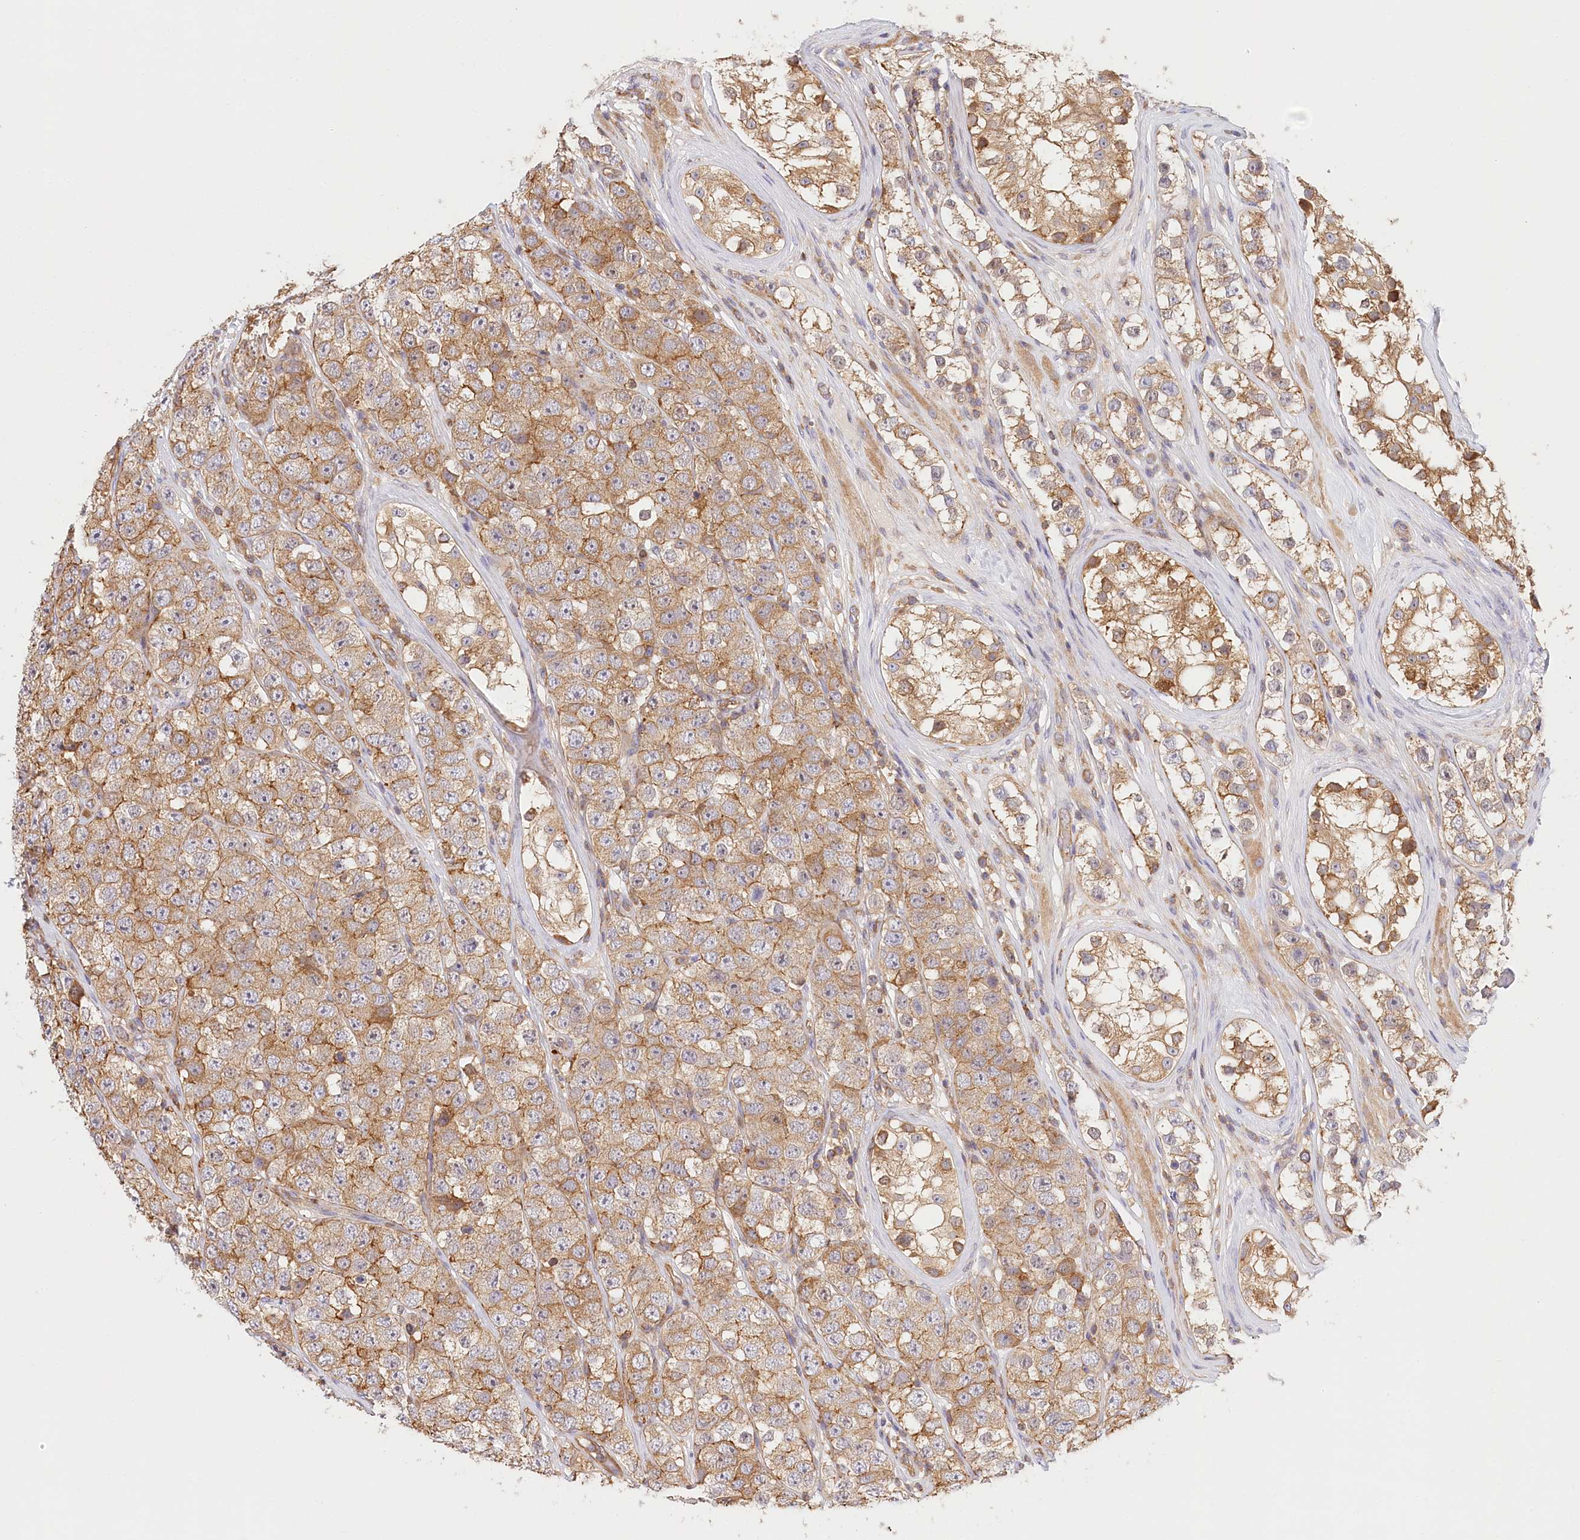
{"staining": {"intensity": "moderate", "quantity": ">75%", "location": "cytoplasmic/membranous"}, "tissue": "testis cancer", "cell_type": "Tumor cells", "image_type": "cancer", "snomed": [{"axis": "morphology", "description": "Seminoma, NOS"}, {"axis": "topography", "description": "Testis"}], "caption": "The image exhibits a brown stain indicating the presence of a protein in the cytoplasmic/membranous of tumor cells in testis seminoma. The staining was performed using DAB (3,3'-diaminobenzidine) to visualize the protein expression in brown, while the nuclei were stained in blue with hematoxylin (Magnification: 20x).", "gene": "UMPS", "patient": {"sex": "male", "age": 28}}